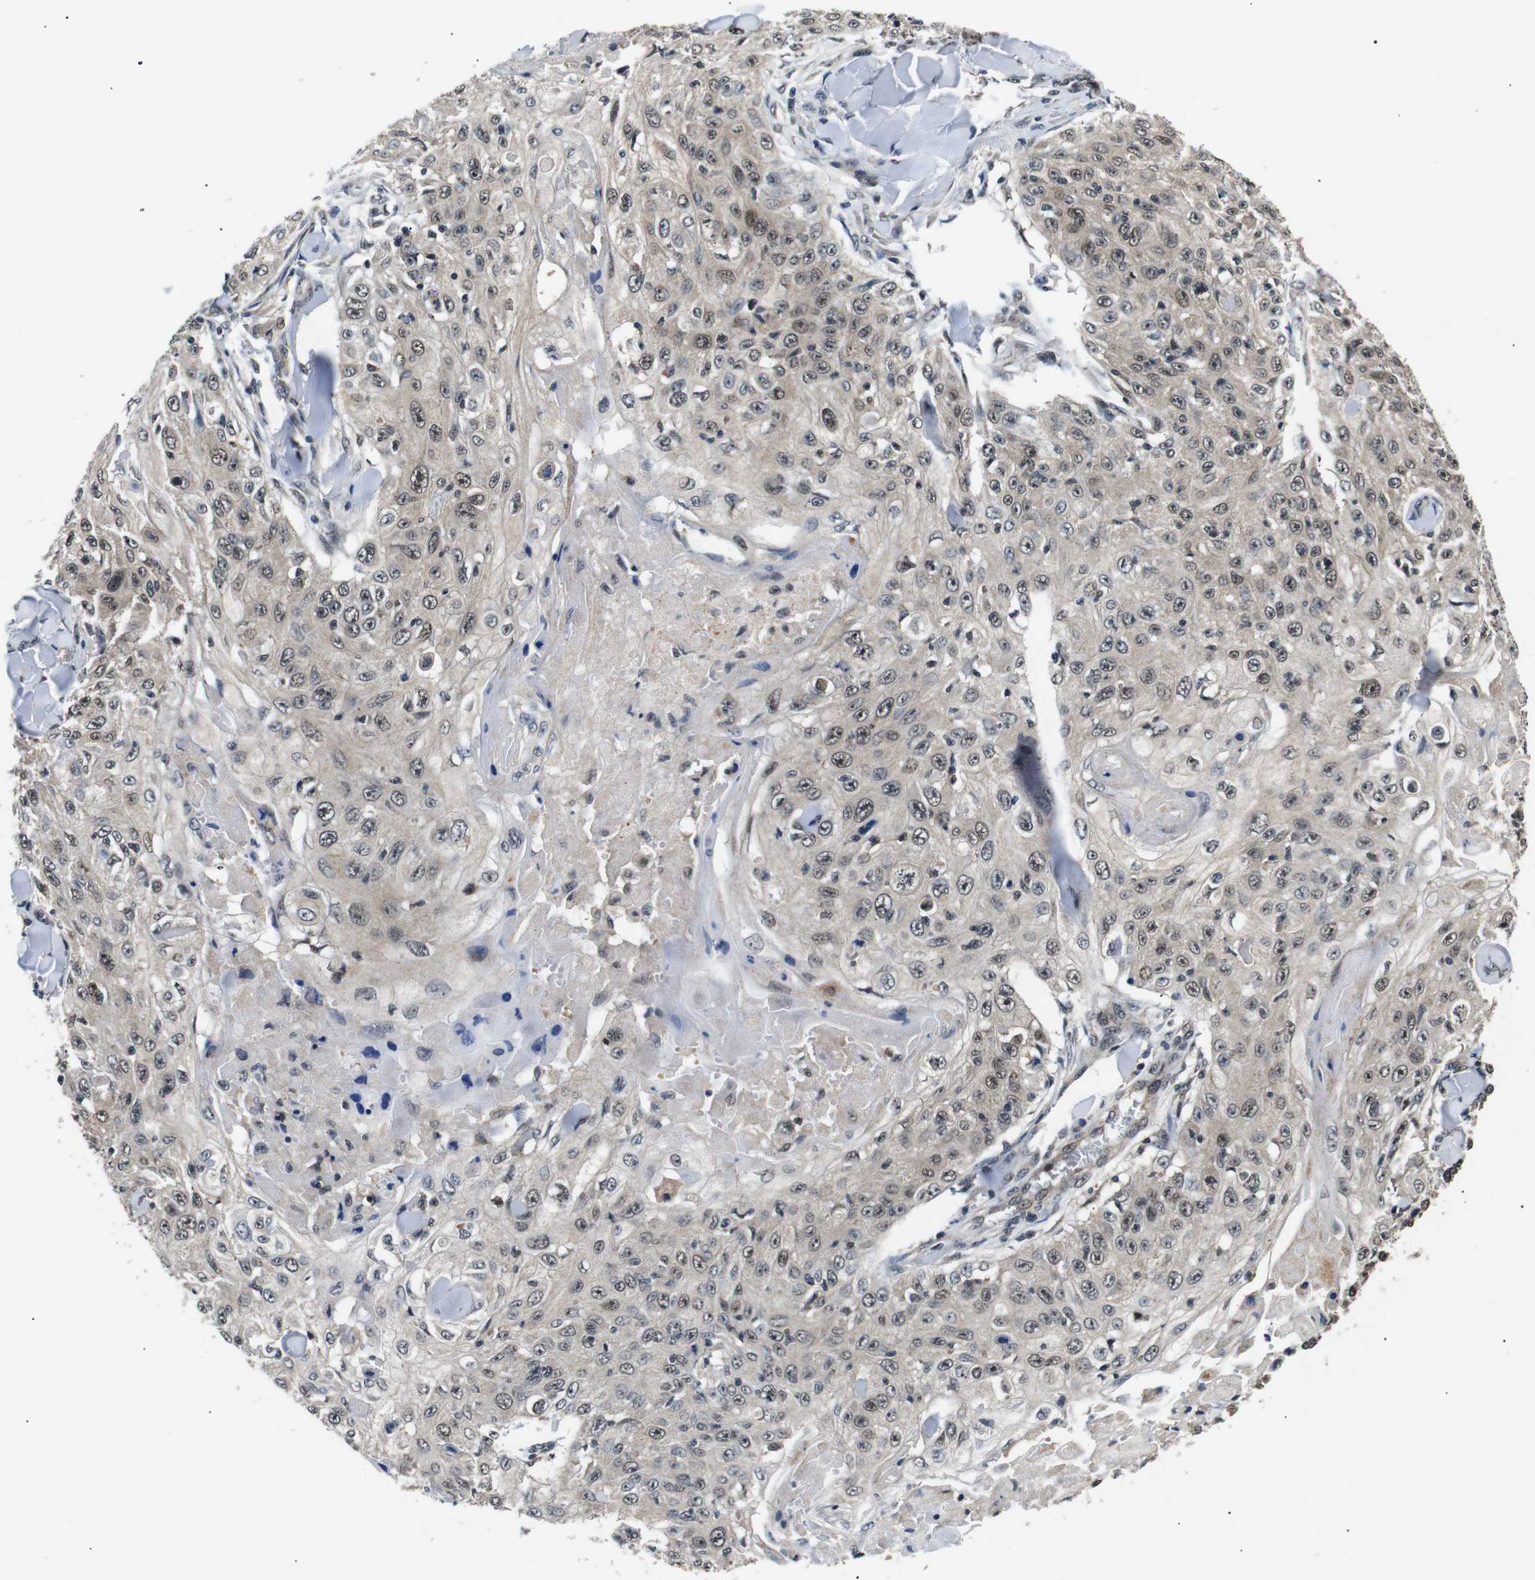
{"staining": {"intensity": "weak", "quantity": "<25%", "location": "cytoplasmic/membranous,nuclear"}, "tissue": "skin cancer", "cell_type": "Tumor cells", "image_type": "cancer", "snomed": [{"axis": "morphology", "description": "Squamous cell carcinoma, NOS"}, {"axis": "topography", "description": "Skin"}], "caption": "The photomicrograph demonstrates no significant positivity in tumor cells of skin cancer. The staining is performed using DAB (3,3'-diaminobenzidine) brown chromogen with nuclei counter-stained in using hematoxylin.", "gene": "SKP1", "patient": {"sex": "male", "age": 86}}